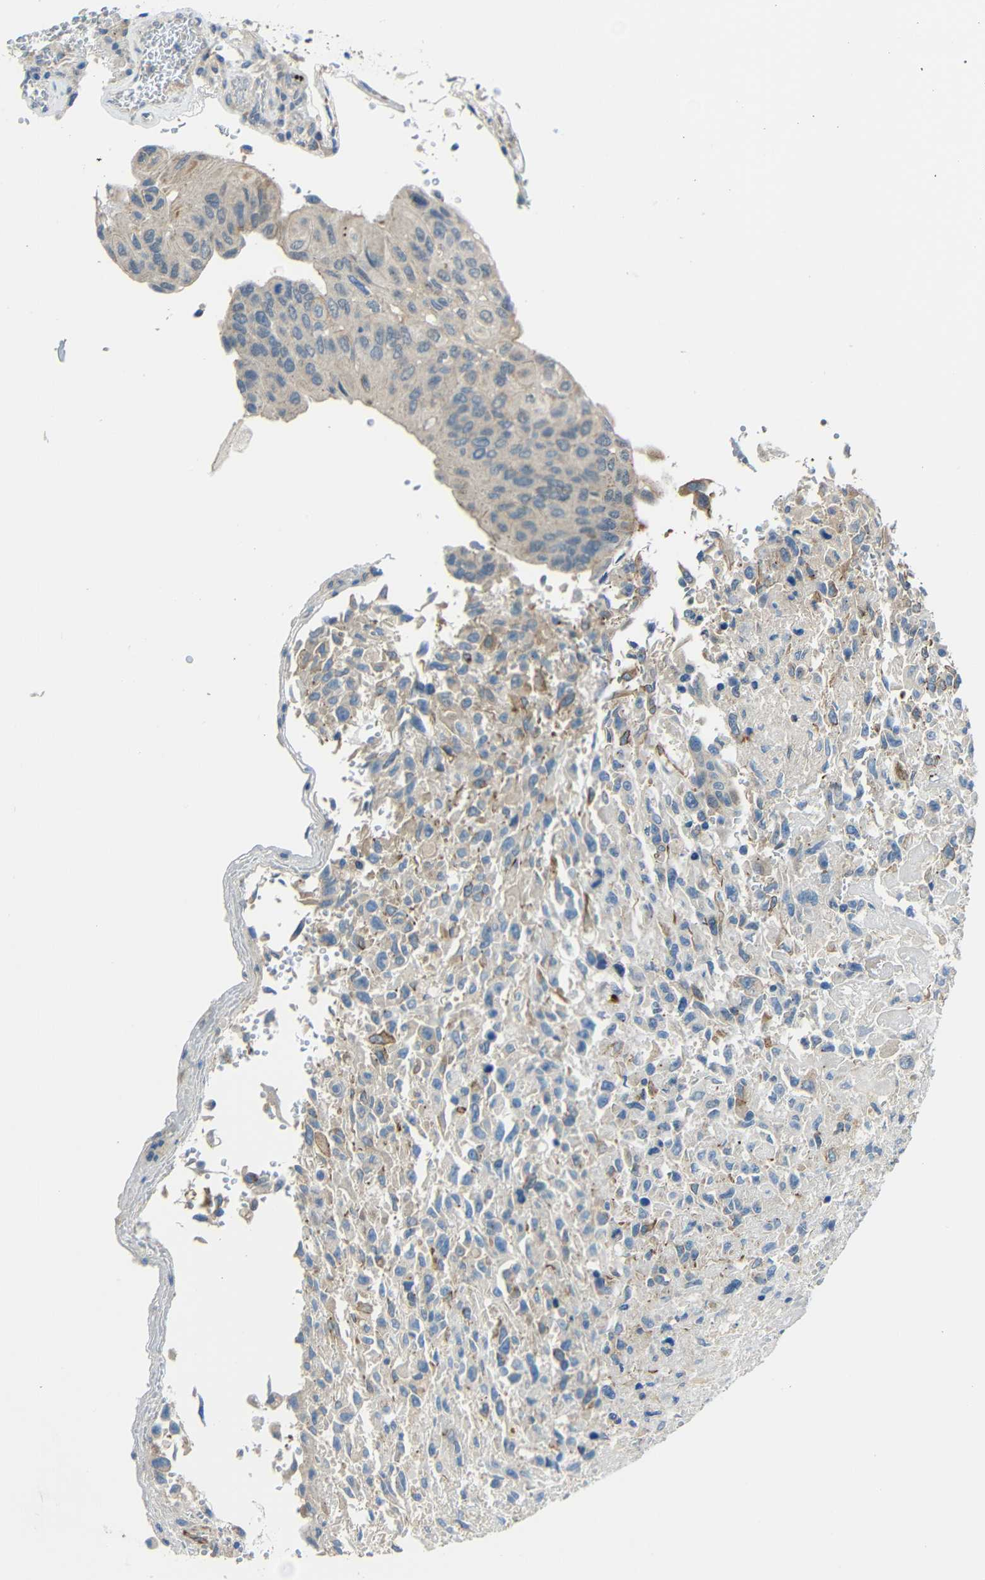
{"staining": {"intensity": "weak", "quantity": "25%-75%", "location": "cytoplasmic/membranous"}, "tissue": "urothelial cancer", "cell_type": "Tumor cells", "image_type": "cancer", "snomed": [{"axis": "morphology", "description": "Urothelial carcinoma, High grade"}, {"axis": "topography", "description": "Urinary bladder"}], "caption": "Immunohistochemical staining of high-grade urothelial carcinoma exhibits low levels of weak cytoplasmic/membranous protein positivity in approximately 25%-75% of tumor cells.", "gene": "DCLK1", "patient": {"sex": "male", "age": 66}}